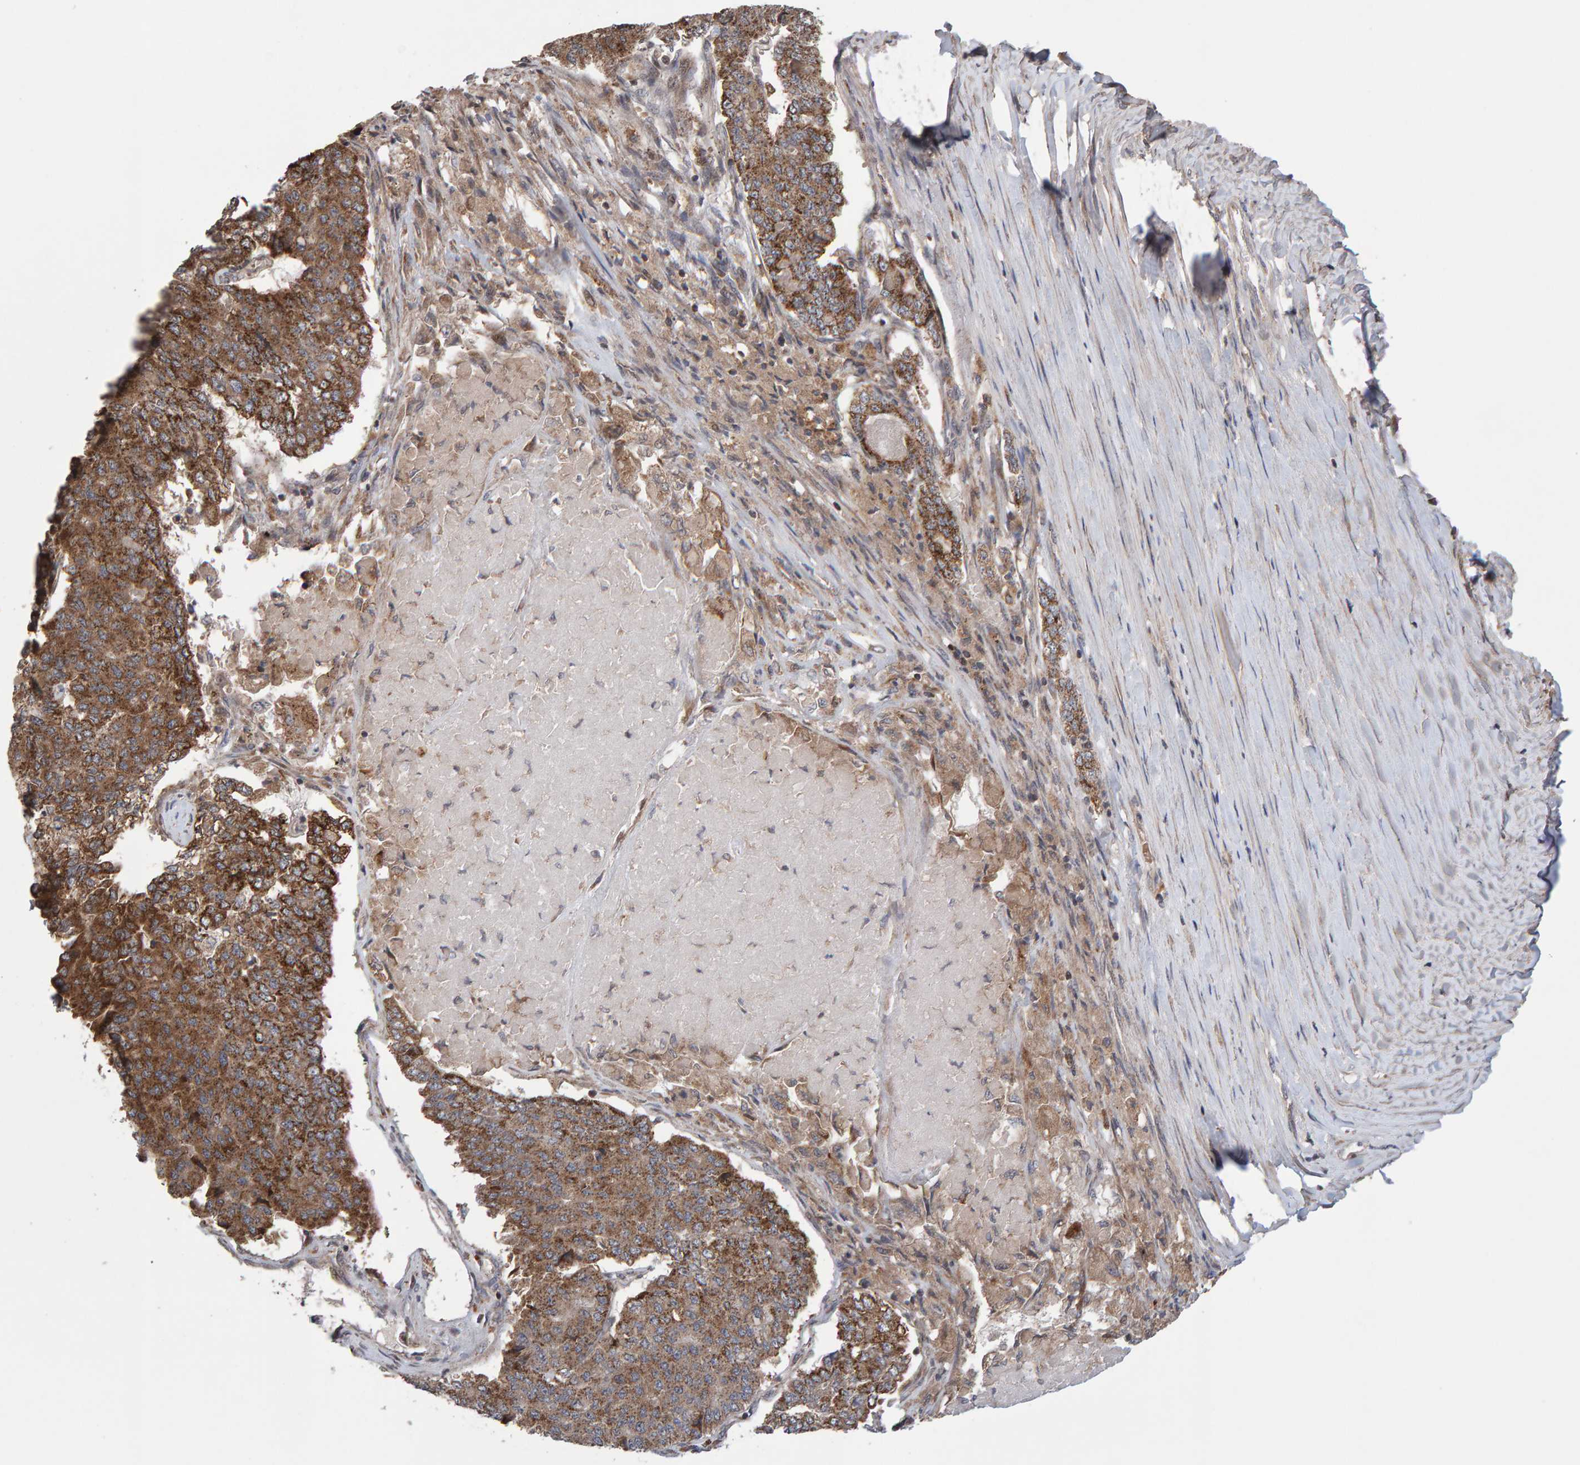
{"staining": {"intensity": "moderate", "quantity": ">75%", "location": "cytoplasmic/membranous"}, "tissue": "pancreatic cancer", "cell_type": "Tumor cells", "image_type": "cancer", "snomed": [{"axis": "morphology", "description": "Adenocarcinoma, NOS"}, {"axis": "topography", "description": "Pancreas"}], "caption": "Pancreatic cancer tissue demonstrates moderate cytoplasmic/membranous staining in approximately >75% of tumor cells, visualized by immunohistochemistry.", "gene": "PECR", "patient": {"sex": "male", "age": 50}}